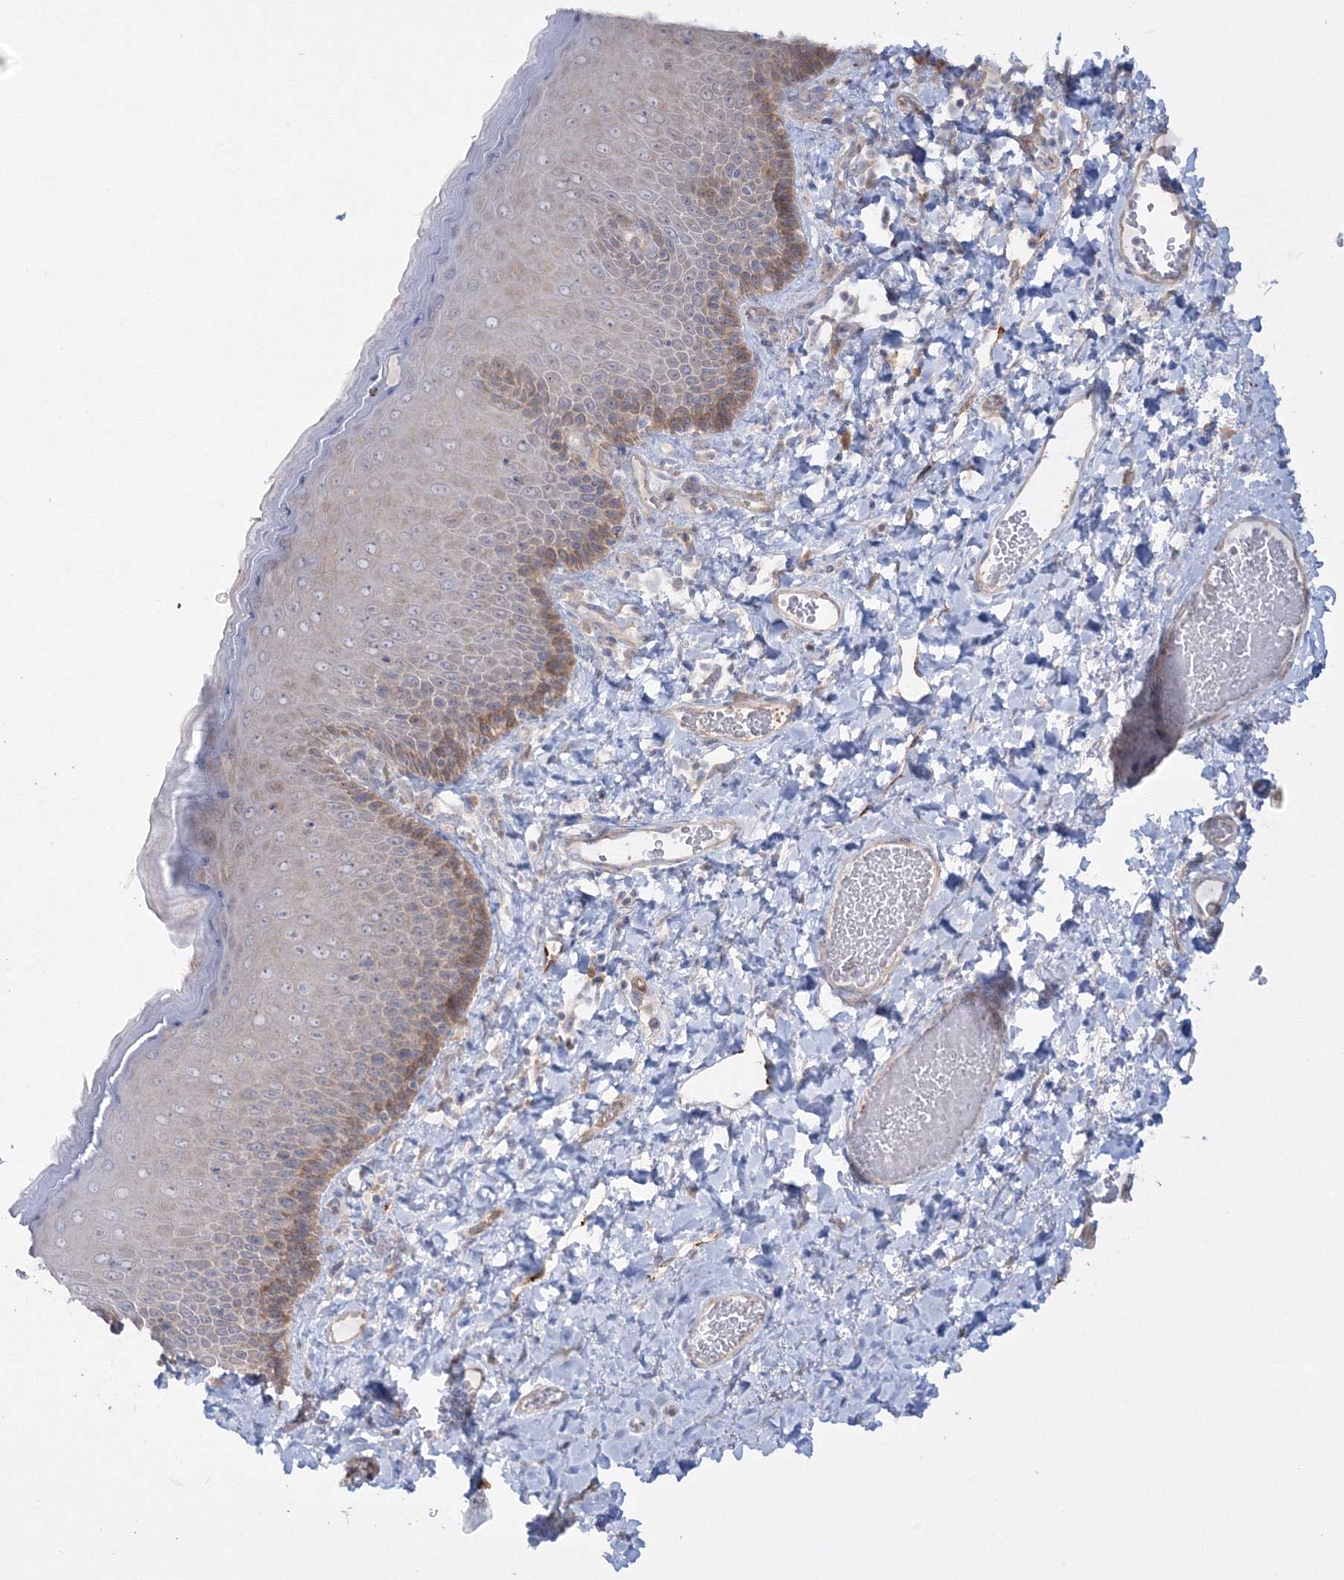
{"staining": {"intensity": "moderate", "quantity": "<25%", "location": "cytoplasmic/membranous"}, "tissue": "skin", "cell_type": "Epidermal cells", "image_type": "normal", "snomed": [{"axis": "morphology", "description": "Normal tissue, NOS"}, {"axis": "topography", "description": "Anal"}], "caption": "A brown stain labels moderate cytoplasmic/membranous staining of a protein in epidermal cells of normal human skin. (Brightfield microscopy of DAB IHC at high magnification).", "gene": "IPMK", "patient": {"sex": "male", "age": 69}}